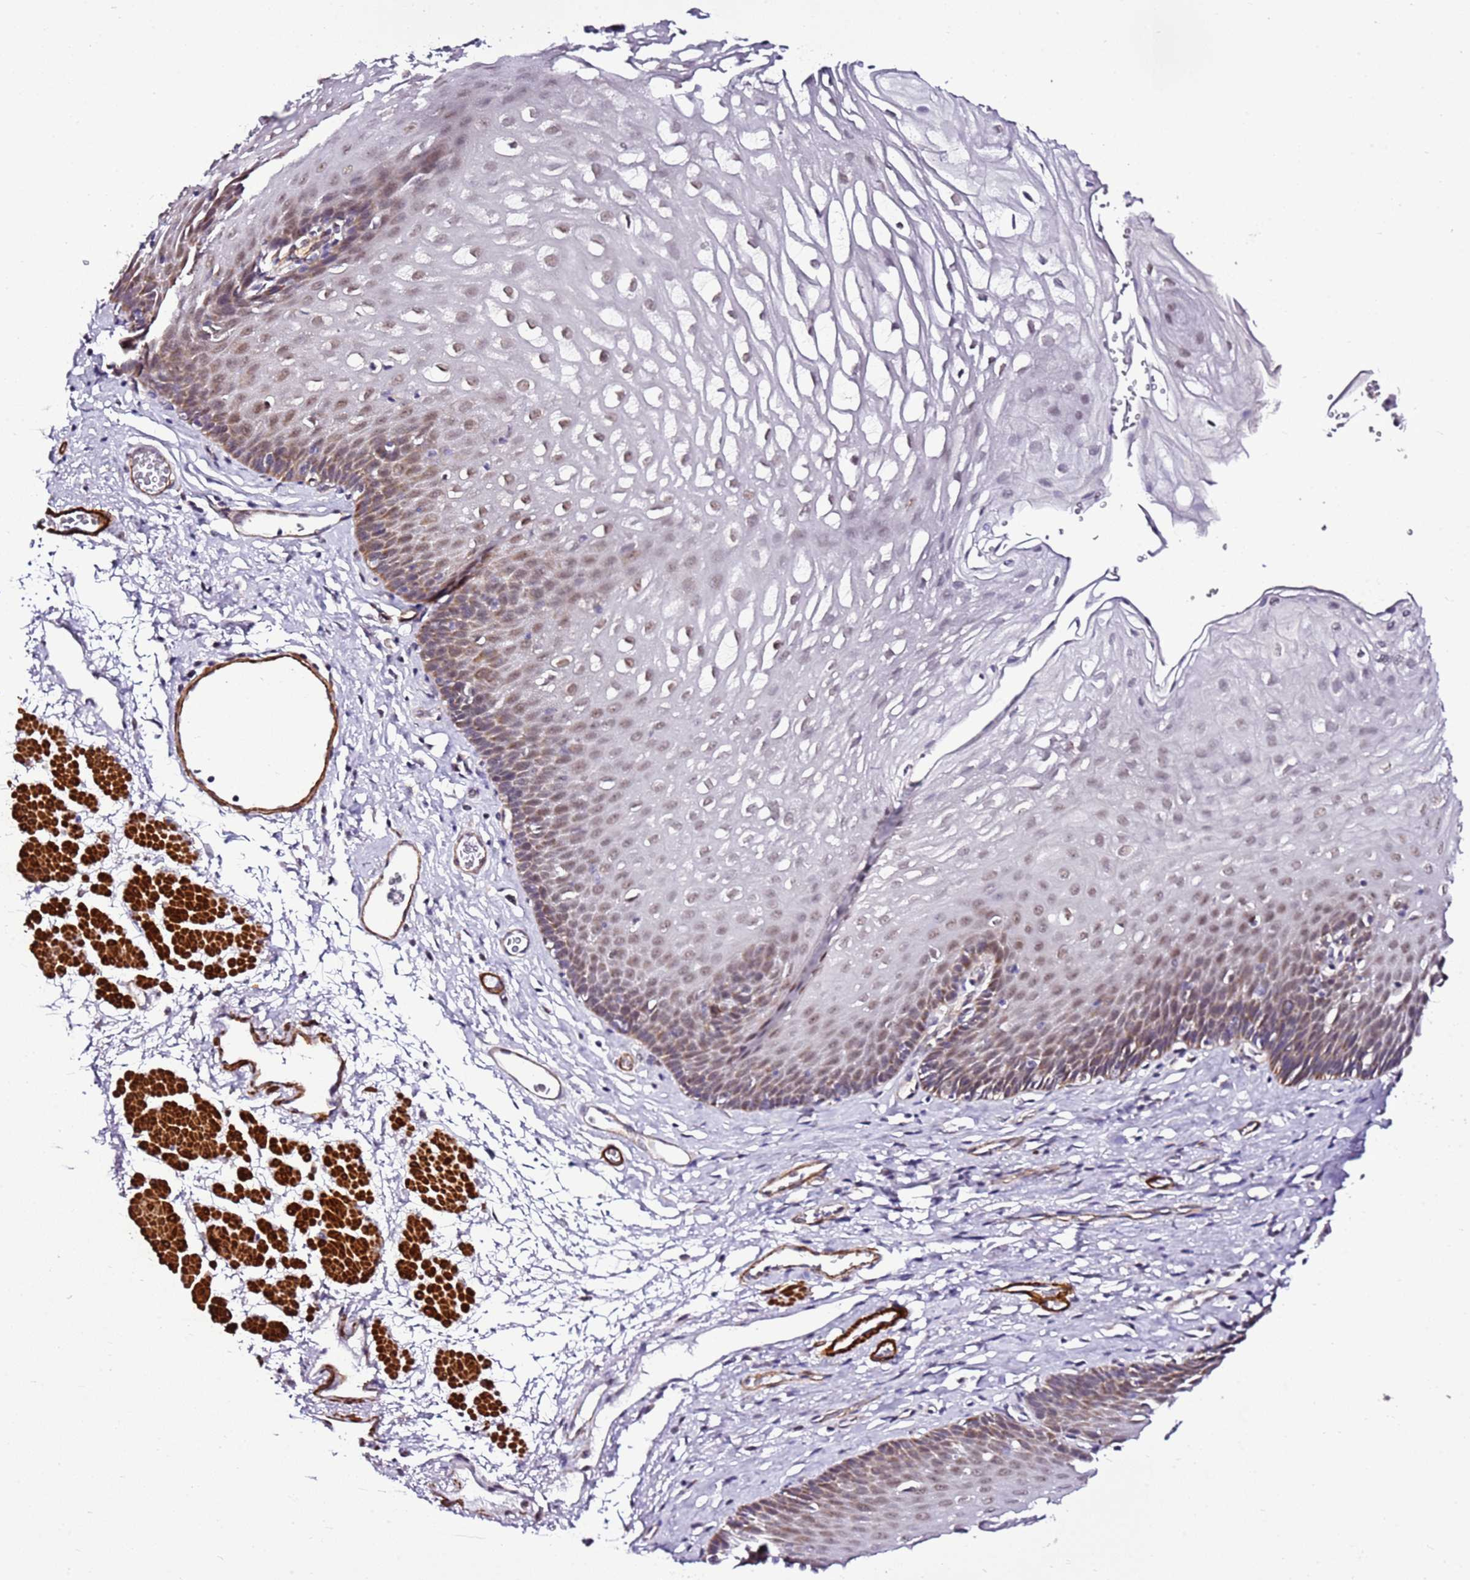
{"staining": {"intensity": "weak", "quantity": "25%-75%", "location": "cytoplasmic/membranous,nuclear"}, "tissue": "esophagus", "cell_type": "Squamous epithelial cells", "image_type": "normal", "snomed": [{"axis": "morphology", "description": "Normal tissue, NOS"}, {"axis": "topography", "description": "Esophagus"}], "caption": "Weak cytoplasmic/membranous,nuclear staining for a protein is identified in approximately 25%-75% of squamous epithelial cells of benign esophagus using immunohistochemistry (IHC).", "gene": "SMIM4", "patient": {"sex": "female", "age": 66}}